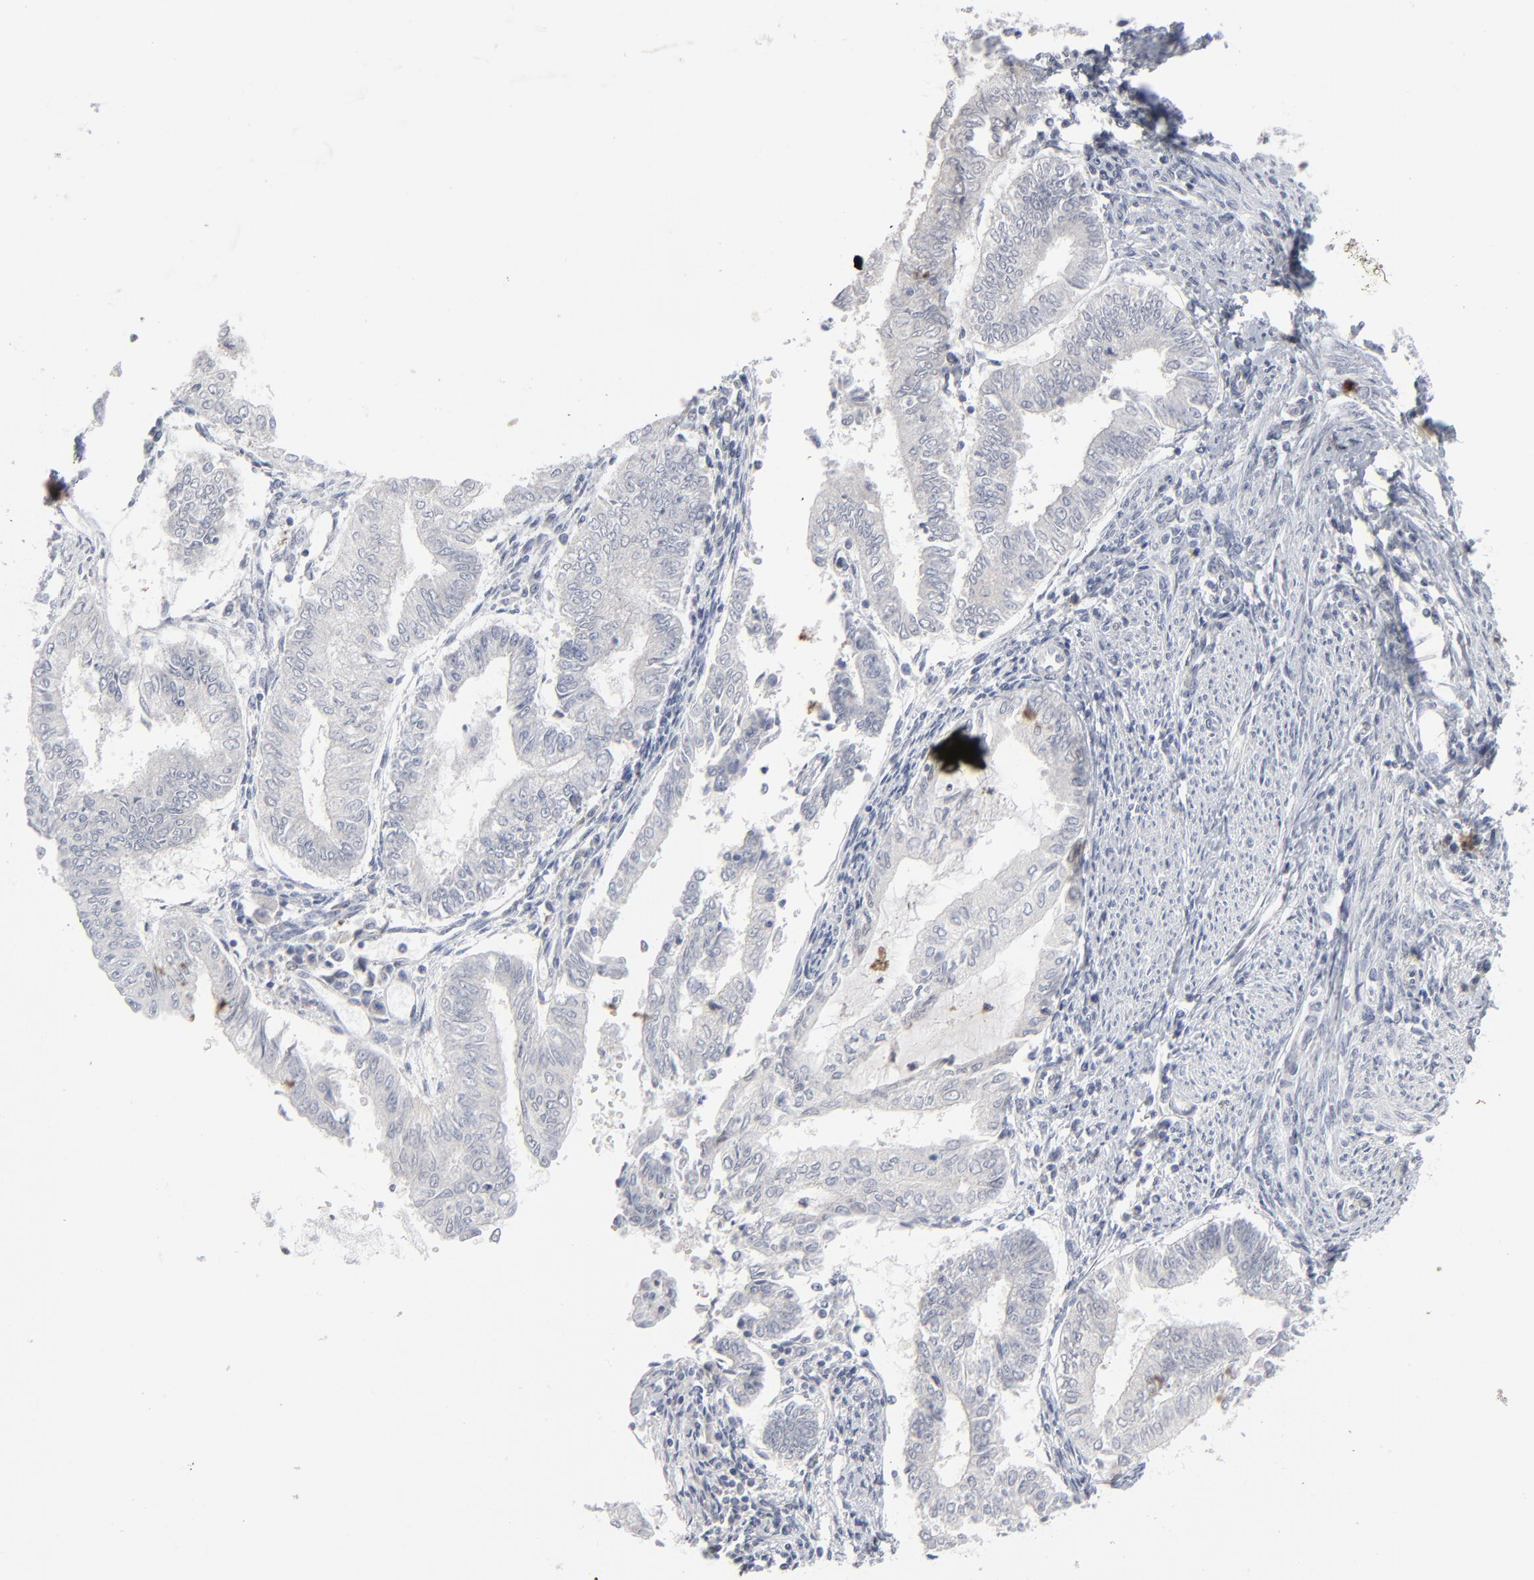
{"staining": {"intensity": "negative", "quantity": "none", "location": "none"}, "tissue": "endometrial cancer", "cell_type": "Tumor cells", "image_type": "cancer", "snomed": [{"axis": "morphology", "description": "Adenocarcinoma, NOS"}, {"axis": "topography", "description": "Endometrium"}], "caption": "Immunohistochemical staining of human endometrial adenocarcinoma demonstrates no significant expression in tumor cells.", "gene": "FOXN2", "patient": {"sex": "female", "age": 66}}